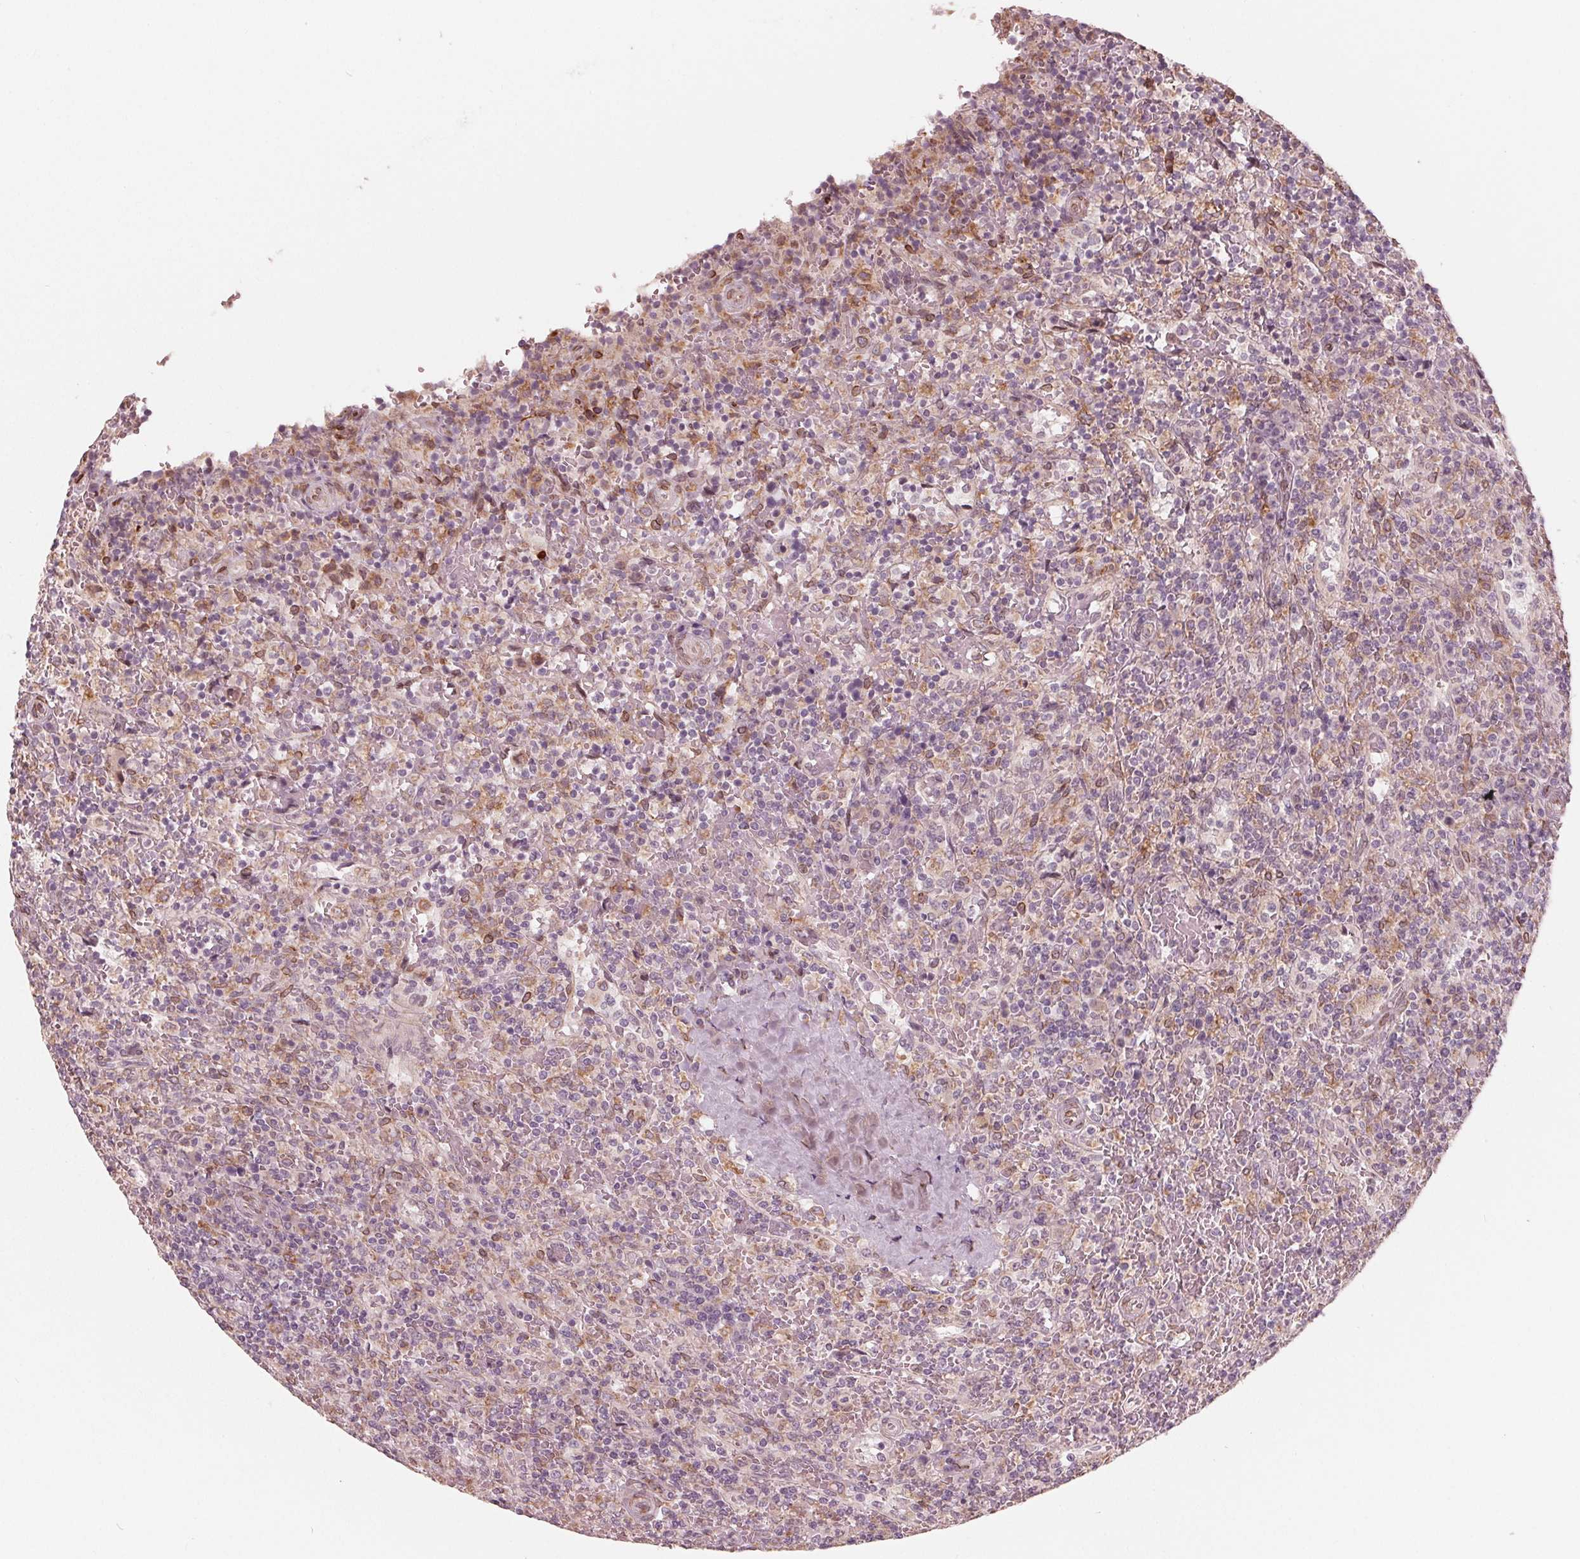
{"staining": {"intensity": "negative", "quantity": "none", "location": "none"}, "tissue": "lymphoma", "cell_type": "Tumor cells", "image_type": "cancer", "snomed": [{"axis": "morphology", "description": "Malignant lymphoma, non-Hodgkin's type, Low grade"}, {"axis": "topography", "description": "Spleen"}], "caption": "An immunohistochemistry (IHC) photomicrograph of low-grade malignant lymphoma, non-Hodgkin's type is shown. There is no staining in tumor cells of low-grade malignant lymphoma, non-Hodgkin's type.", "gene": "IKBIP", "patient": {"sex": "male", "age": 62}}